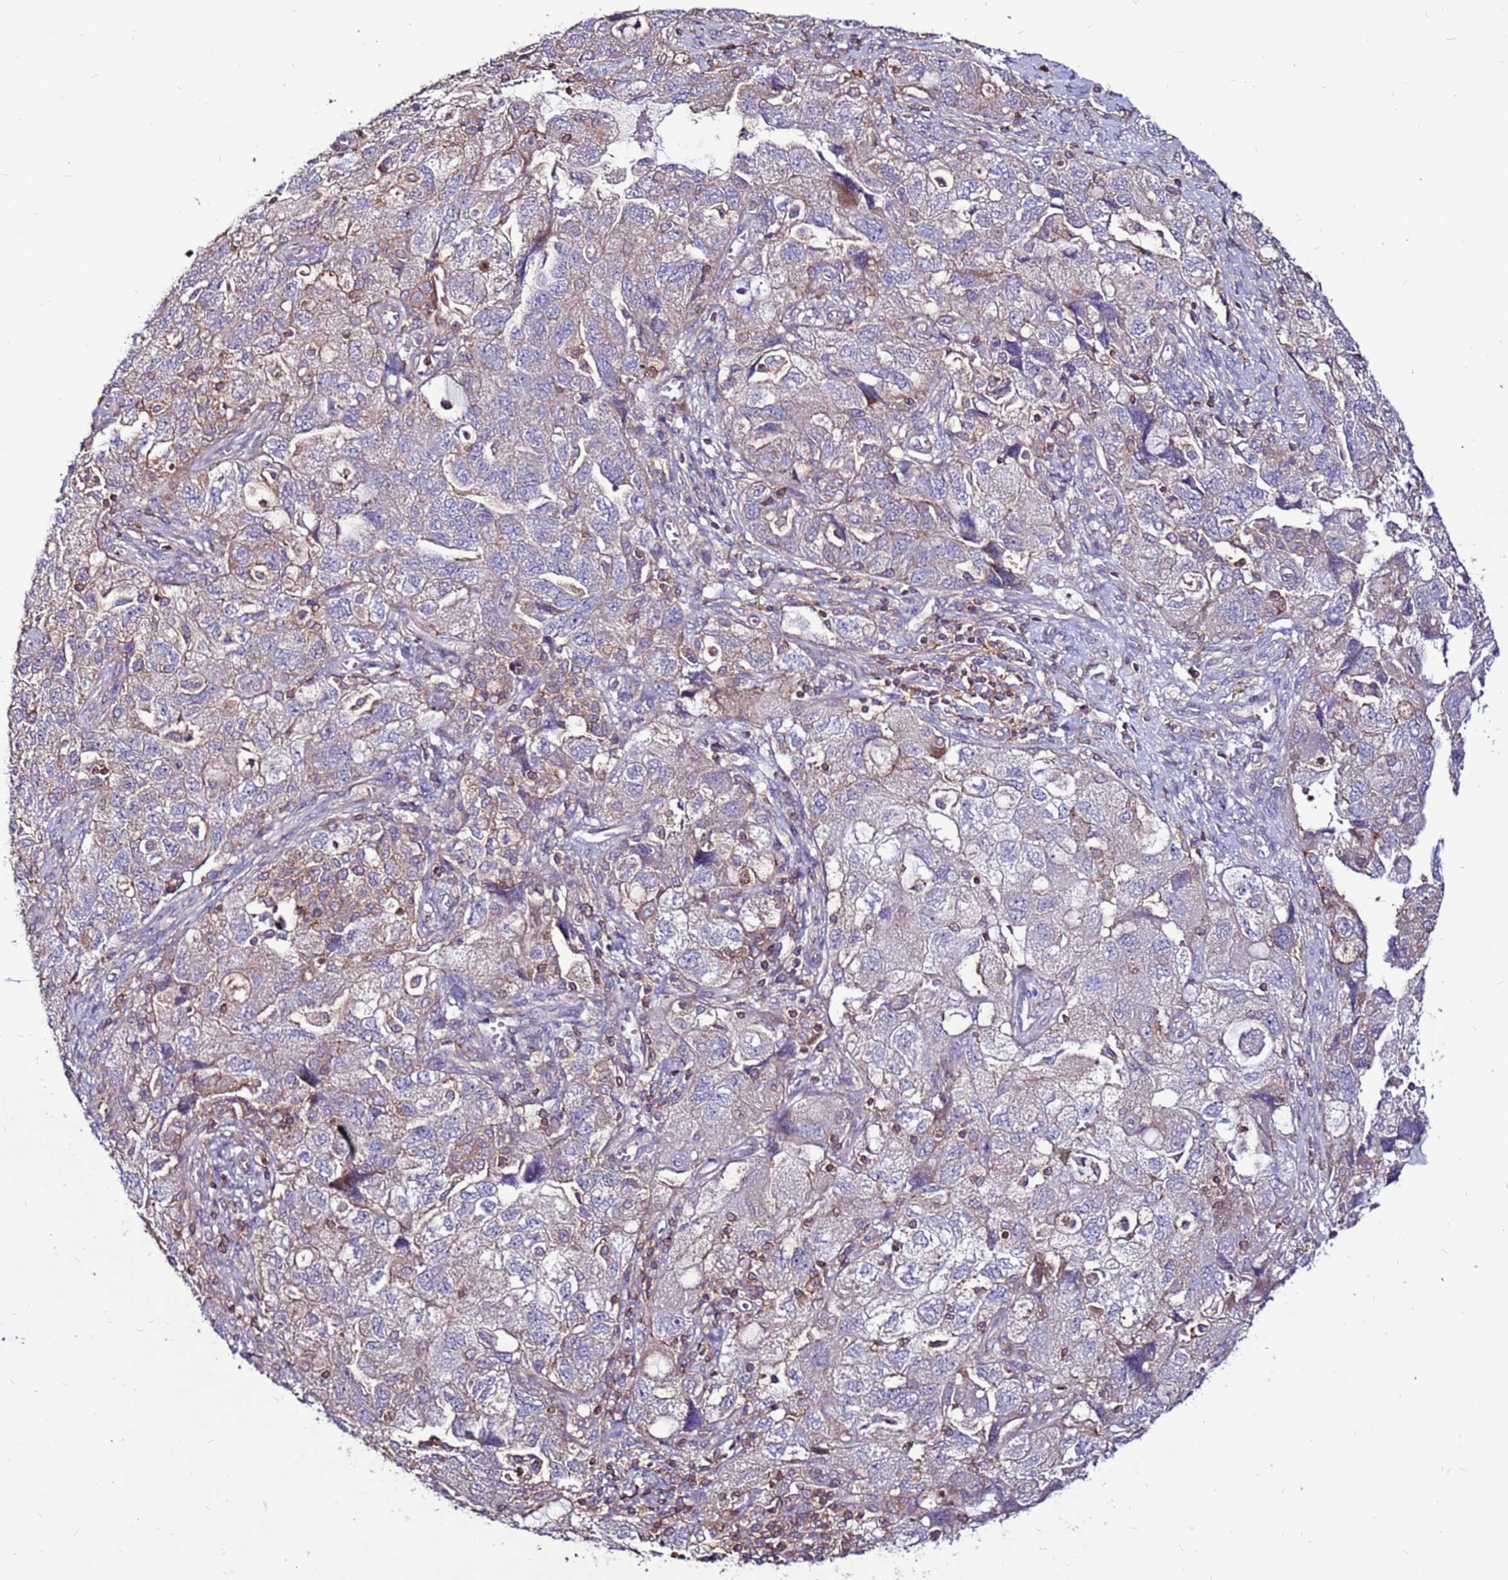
{"staining": {"intensity": "weak", "quantity": "25%-75%", "location": "cytoplasmic/membranous"}, "tissue": "ovarian cancer", "cell_type": "Tumor cells", "image_type": "cancer", "snomed": [{"axis": "morphology", "description": "Carcinoma, NOS"}, {"axis": "morphology", "description": "Cystadenocarcinoma, serous, NOS"}, {"axis": "topography", "description": "Ovary"}], "caption": "Immunohistochemistry (IHC) of human ovarian cancer demonstrates low levels of weak cytoplasmic/membranous expression in approximately 25%-75% of tumor cells.", "gene": "NRN1L", "patient": {"sex": "female", "age": 69}}